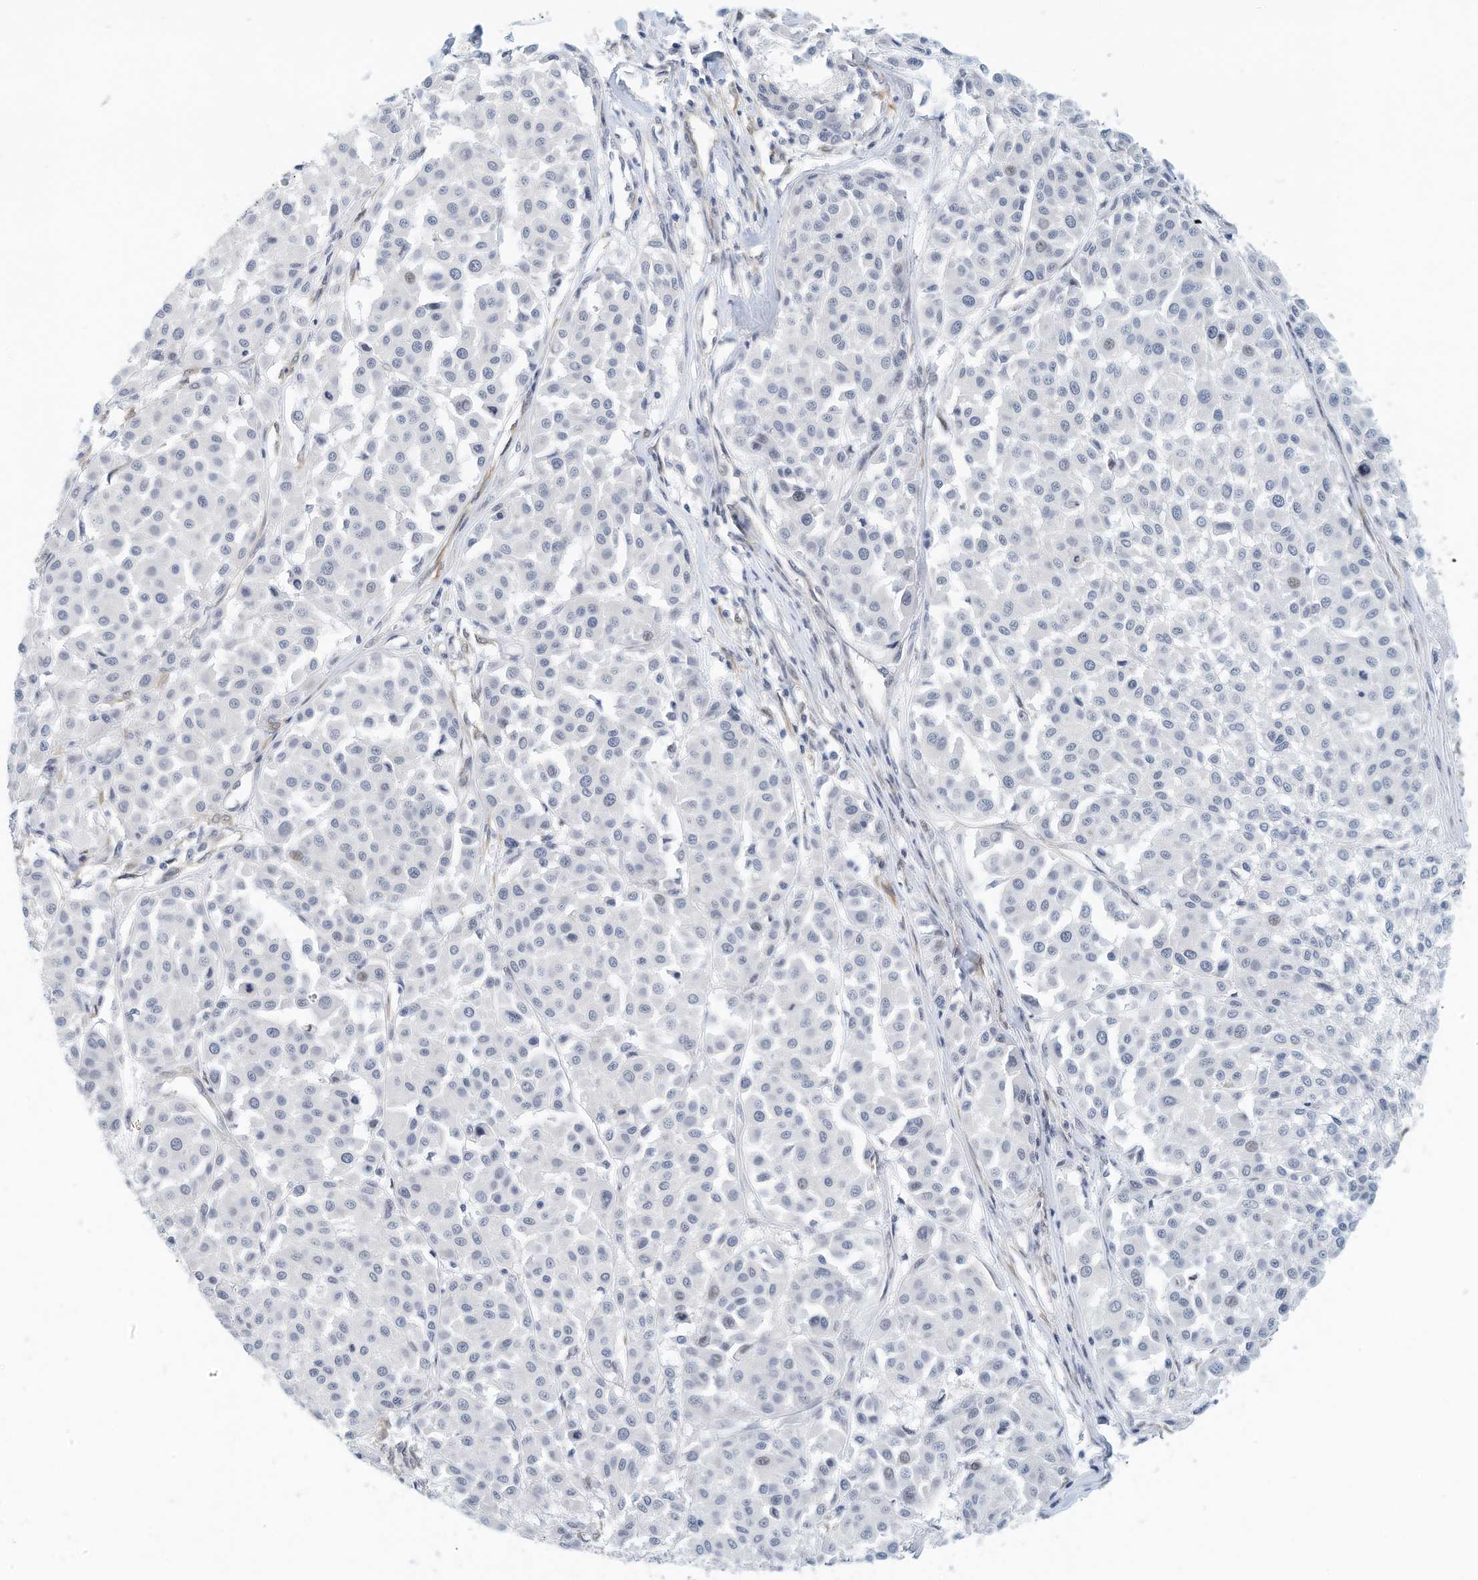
{"staining": {"intensity": "negative", "quantity": "none", "location": "none"}, "tissue": "melanoma", "cell_type": "Tumor cells", "image_type": "cancer", "snomed": [{"axis": "morphology", "description": "Malignant melanoma, Metastatic site"}, {"axis": "topography", "description": "Soft tissue"}], "caption": "High magnification brightfield microscopy of malignant melanoma (metastatic site) stained with DAB (brown) and counterstained with hematoxylin (blue): tumor cells show no significant positivity.", "gene": "ARHGAP28", "patient": {"sex": "male", "age": 41}}